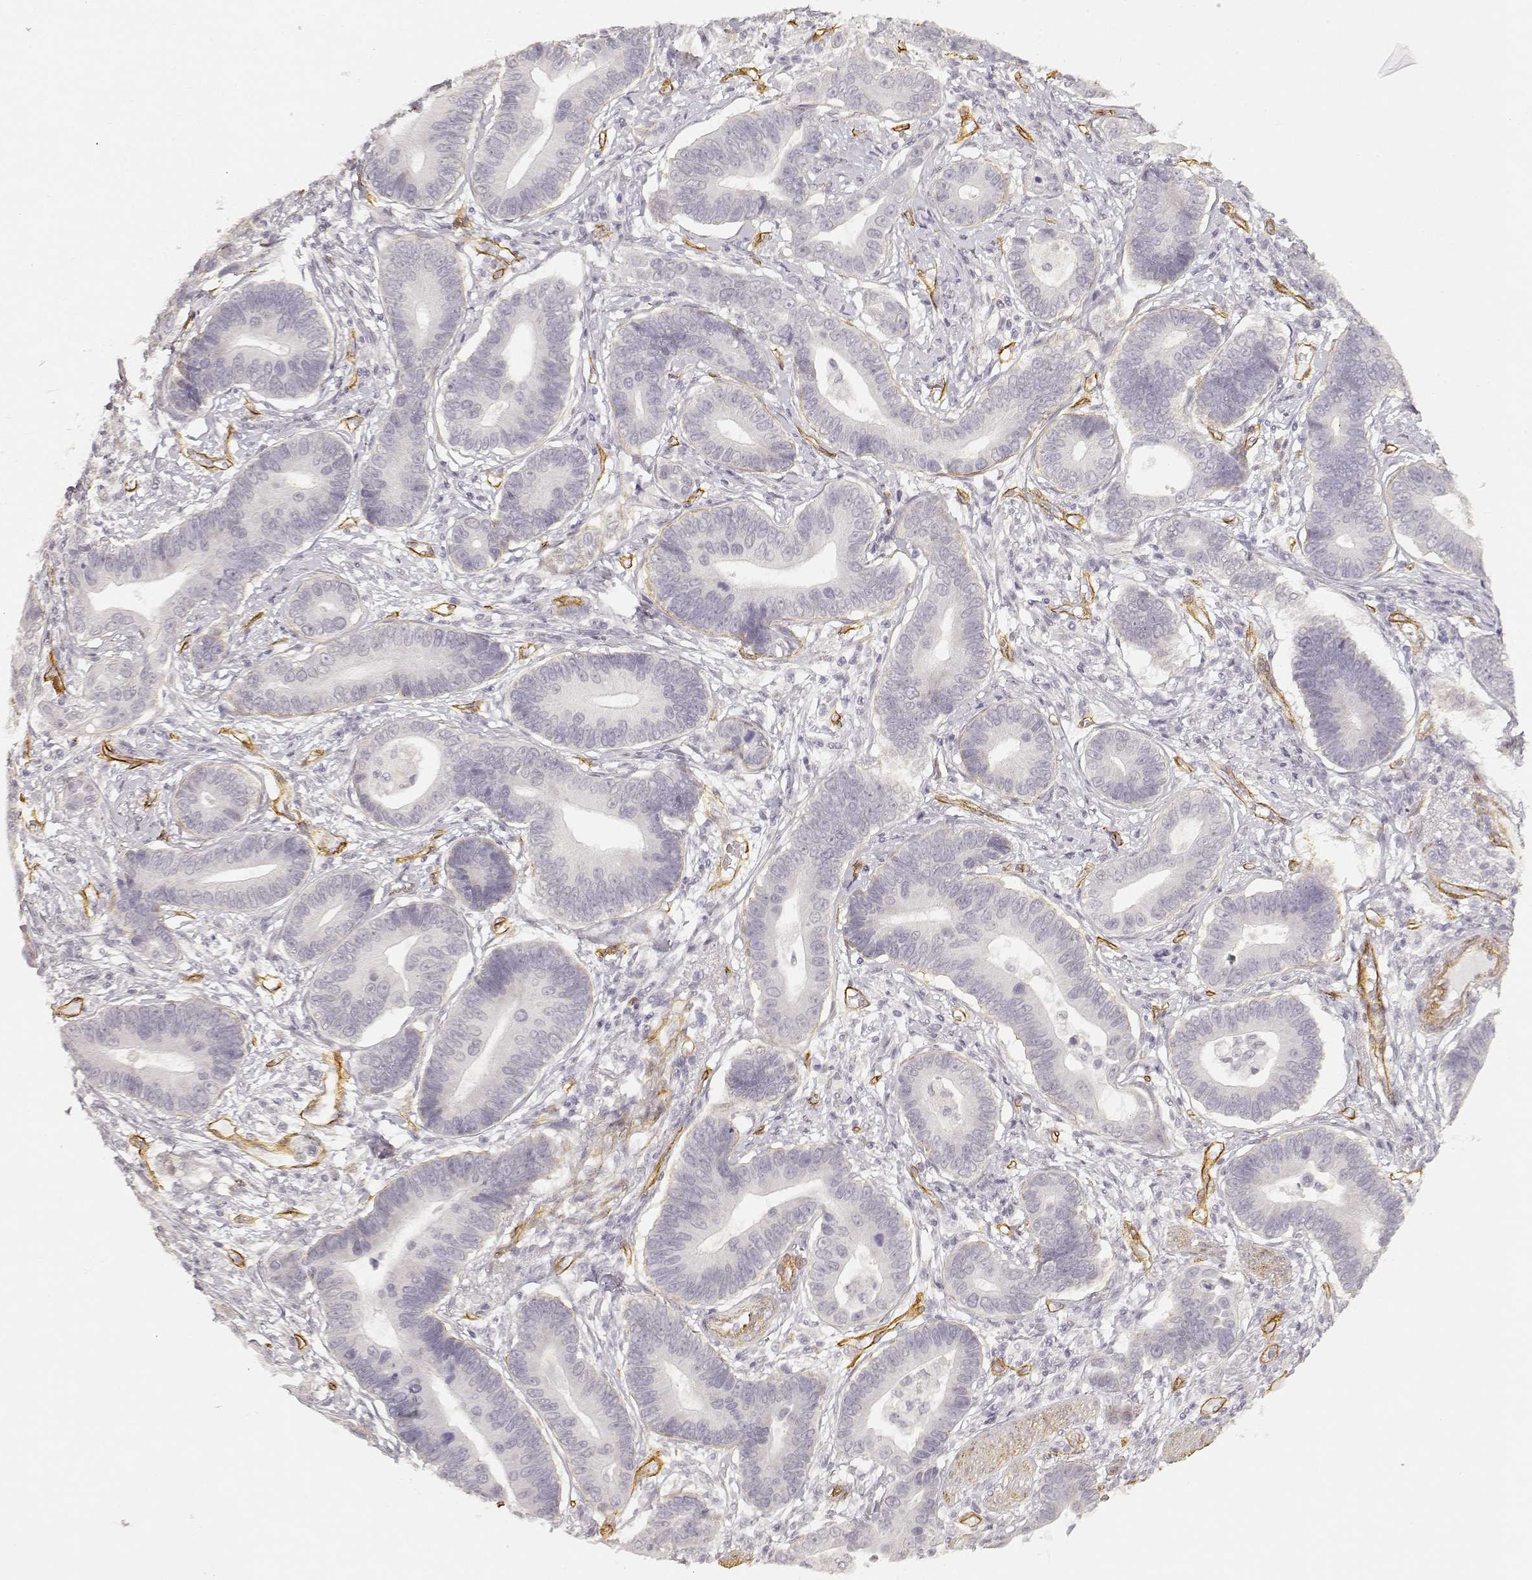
{"staining": {"intensity": "negative", "quantity": "none", "location": "none"}, "tissue": "stomach cancer", "cell_type": "Tumor cells", "image_type": "cancer", "snomed": [{"axis": "morphology", "description": "Adenocarcinoma, NOS"}, {"axis": "topography", "description": "Stomach"}], "caption": "Immunohistochemical staining of adenocarcinoma (stomach) displays no significant staining in tumor cells.", "gene": "LAMA4", "patient": {"sex": "male", "age": 84}}